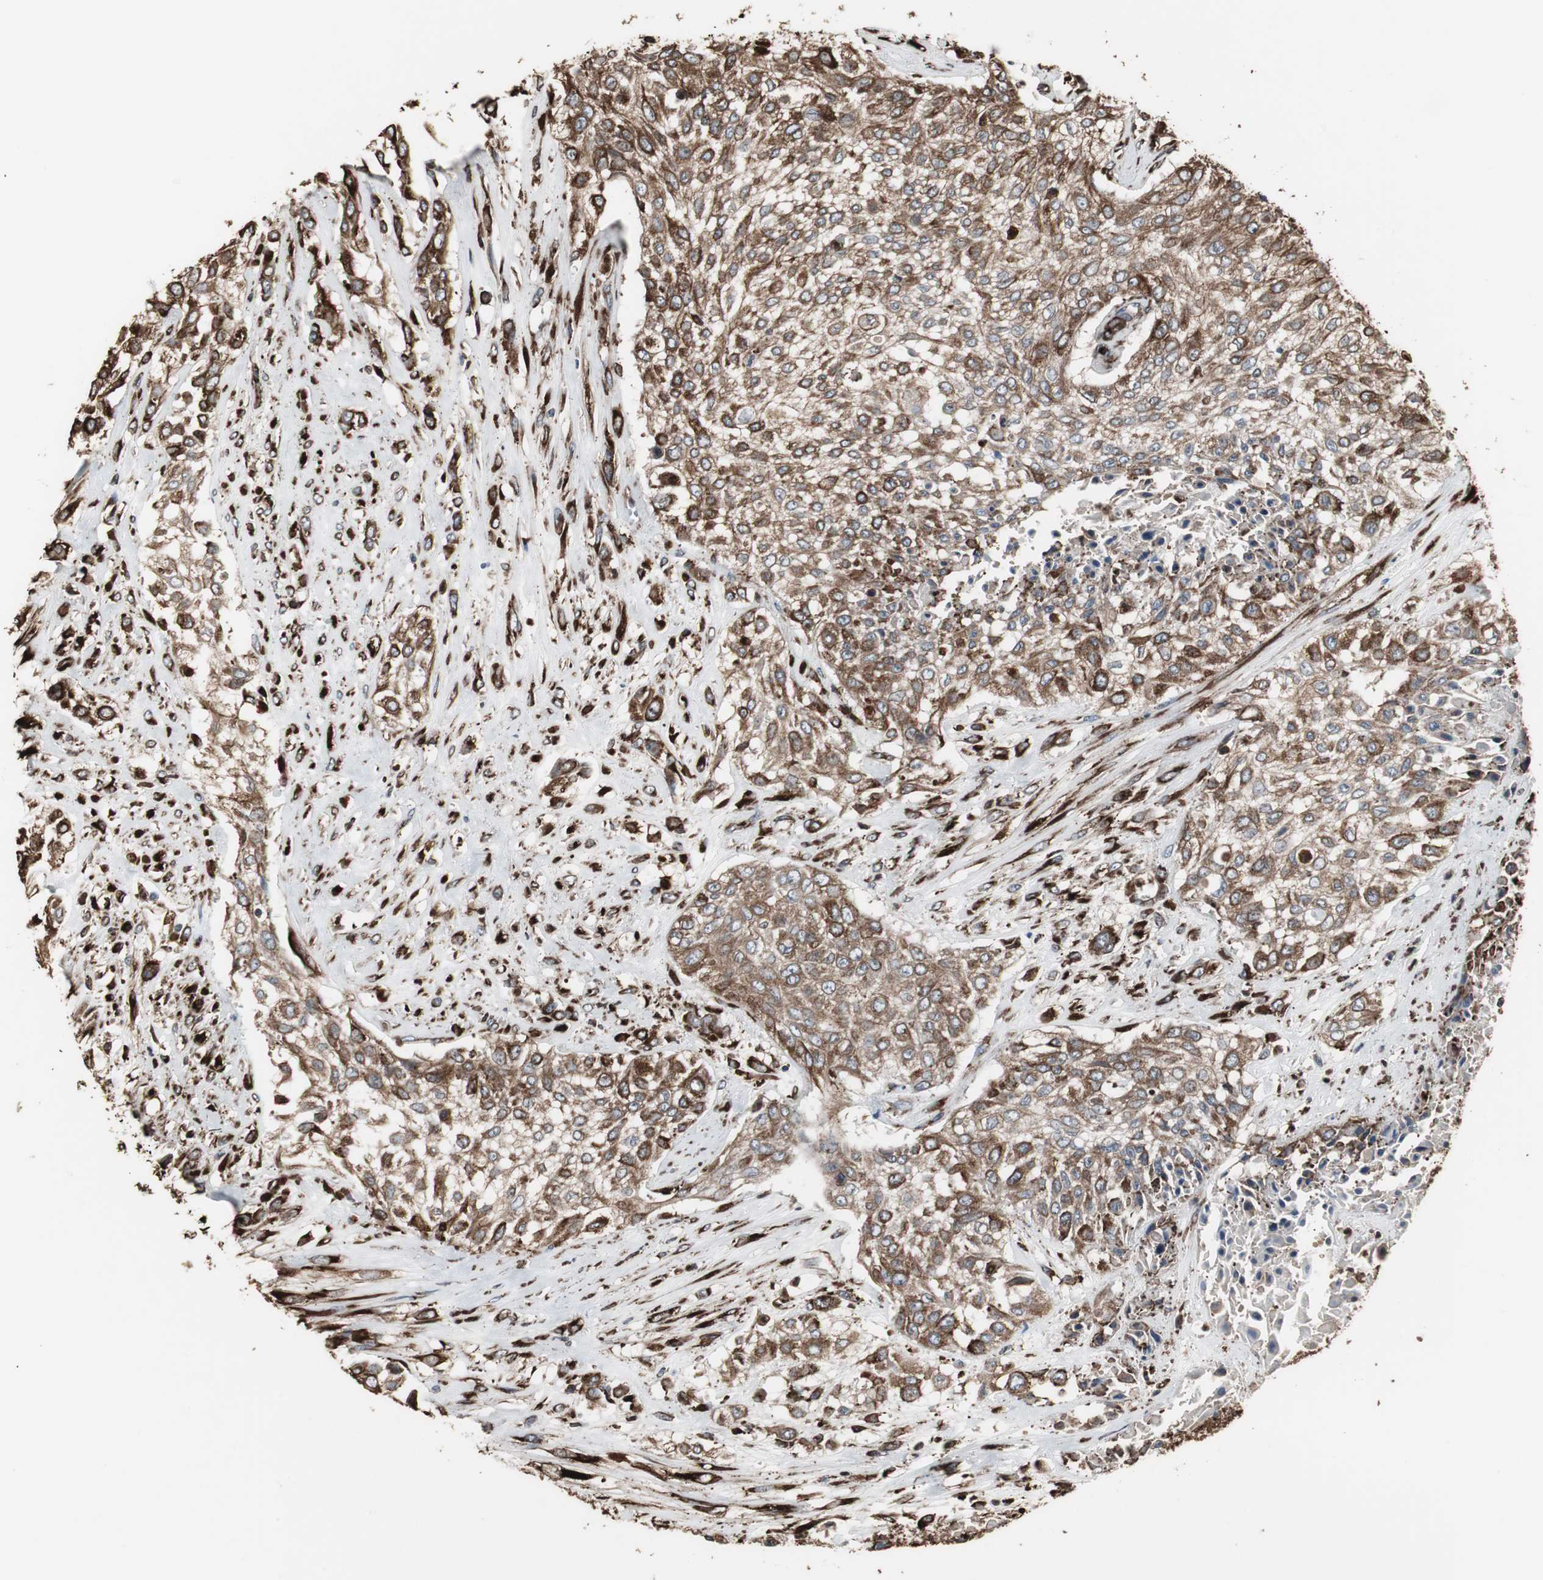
{"staining": {"intensity": "strong", "quantity": ">75%", "location": "cytoplasmic/membranous"}, "tissue": "urothelial cancer", "cell_type": "Tumor cells", "image_type": "cancer", "snomed": [{"axis": "morphology", "description": "Urothelial carcinoma, High grade"}, {"axis": "topography", "description": "Urinary bladder"}], "caption": "This photomicrograph reveals immunohistochemistry staining of human high-grade urothelial carcinoma, with high strong cytoplasmic/membranous staining in approximately >75% of tumor cells.", "gene": "CALU", "patient": {"sex": "male", "age": 57}}